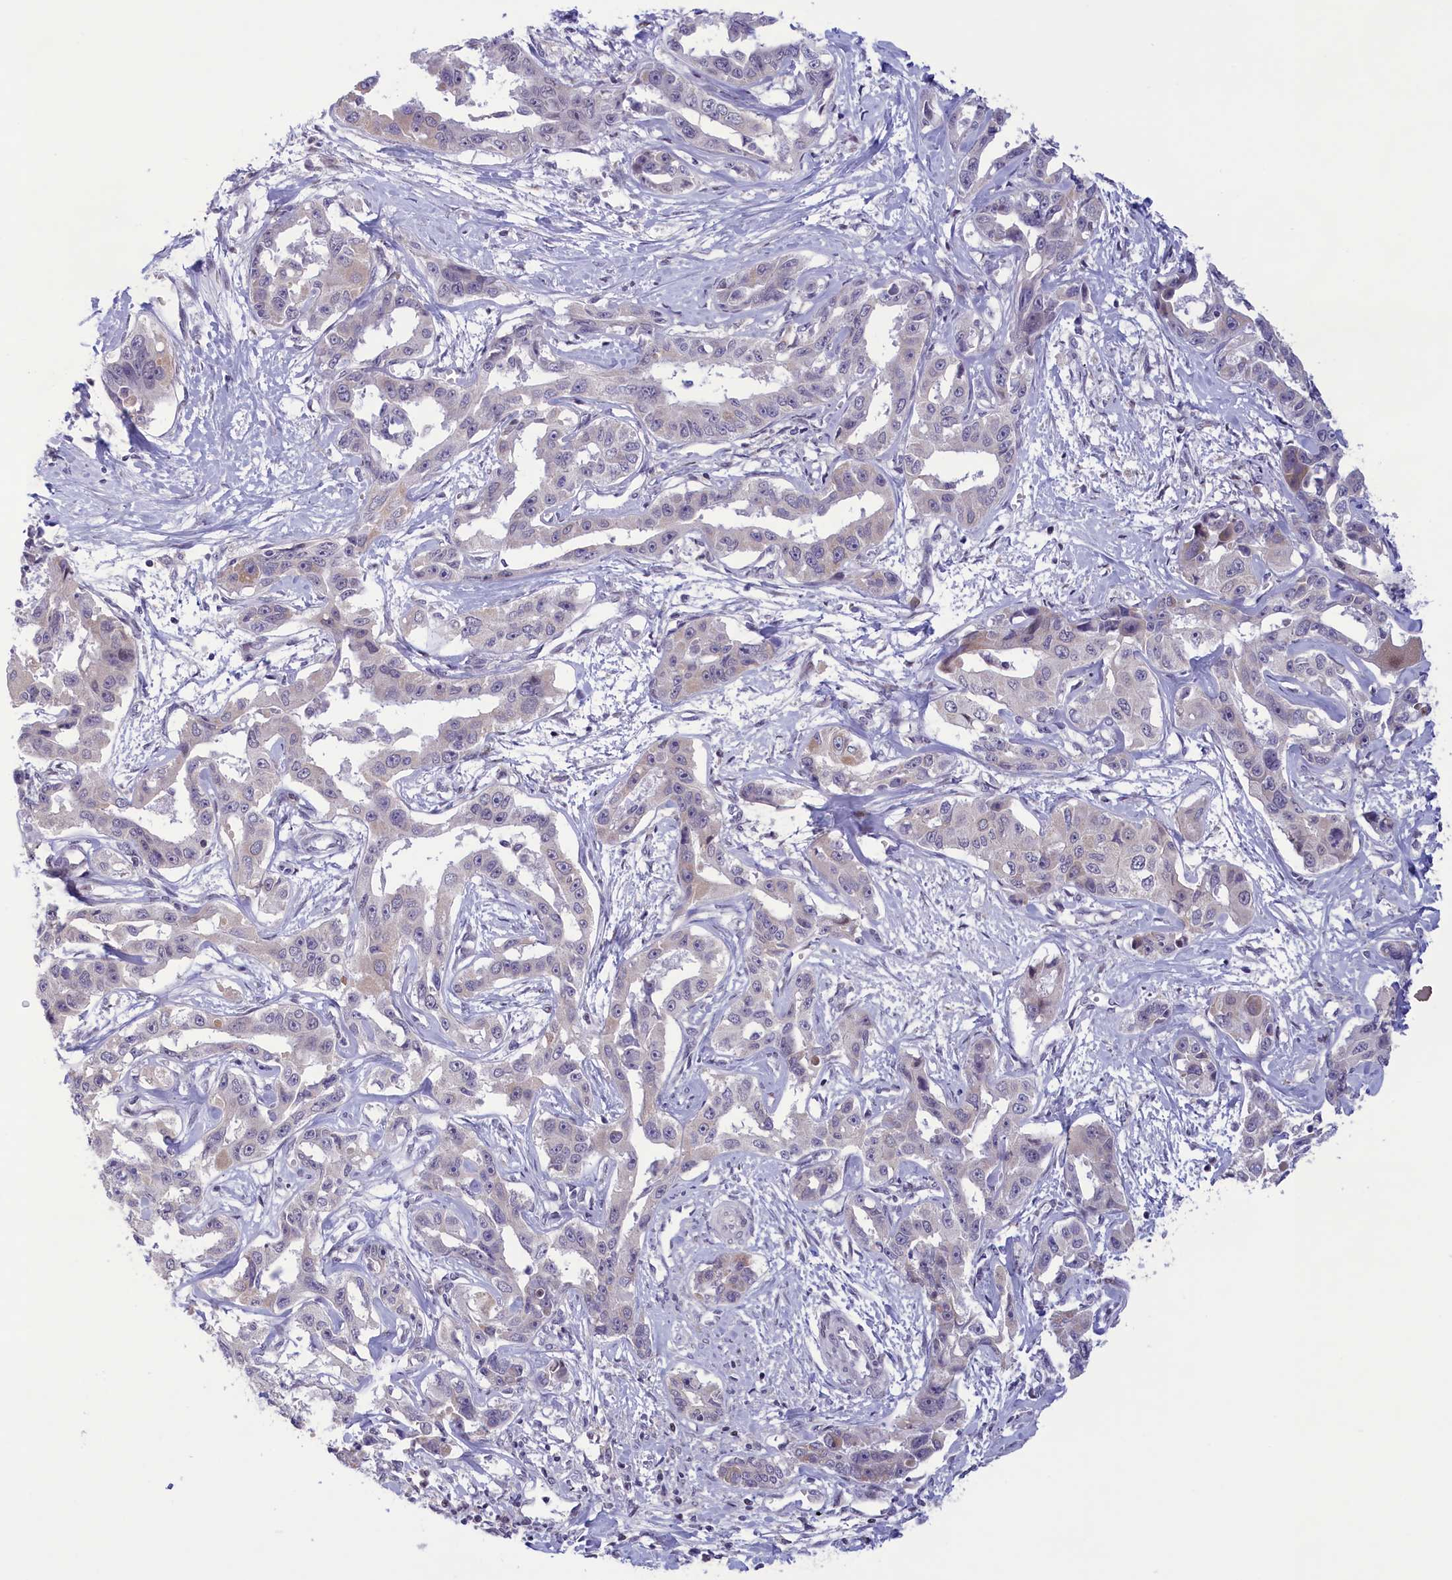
{"staining": {"intensity": "negative", "quantity": "none", "location": "none"}, "tissue": "liver cancer", "cell_type": "Tumor cells", "image_type": "cancer", "snomed": [{"axis": "morphology", "description": "Cholangiocarcinoma"}, {"axis": "topography", "description": "Liver"}], "caption": "Histopathology image shows no significant protein positivity in tumor cells of liver cancer.", "gene": "CORO2A", "patient": {"sex": "male", "age": 59}}